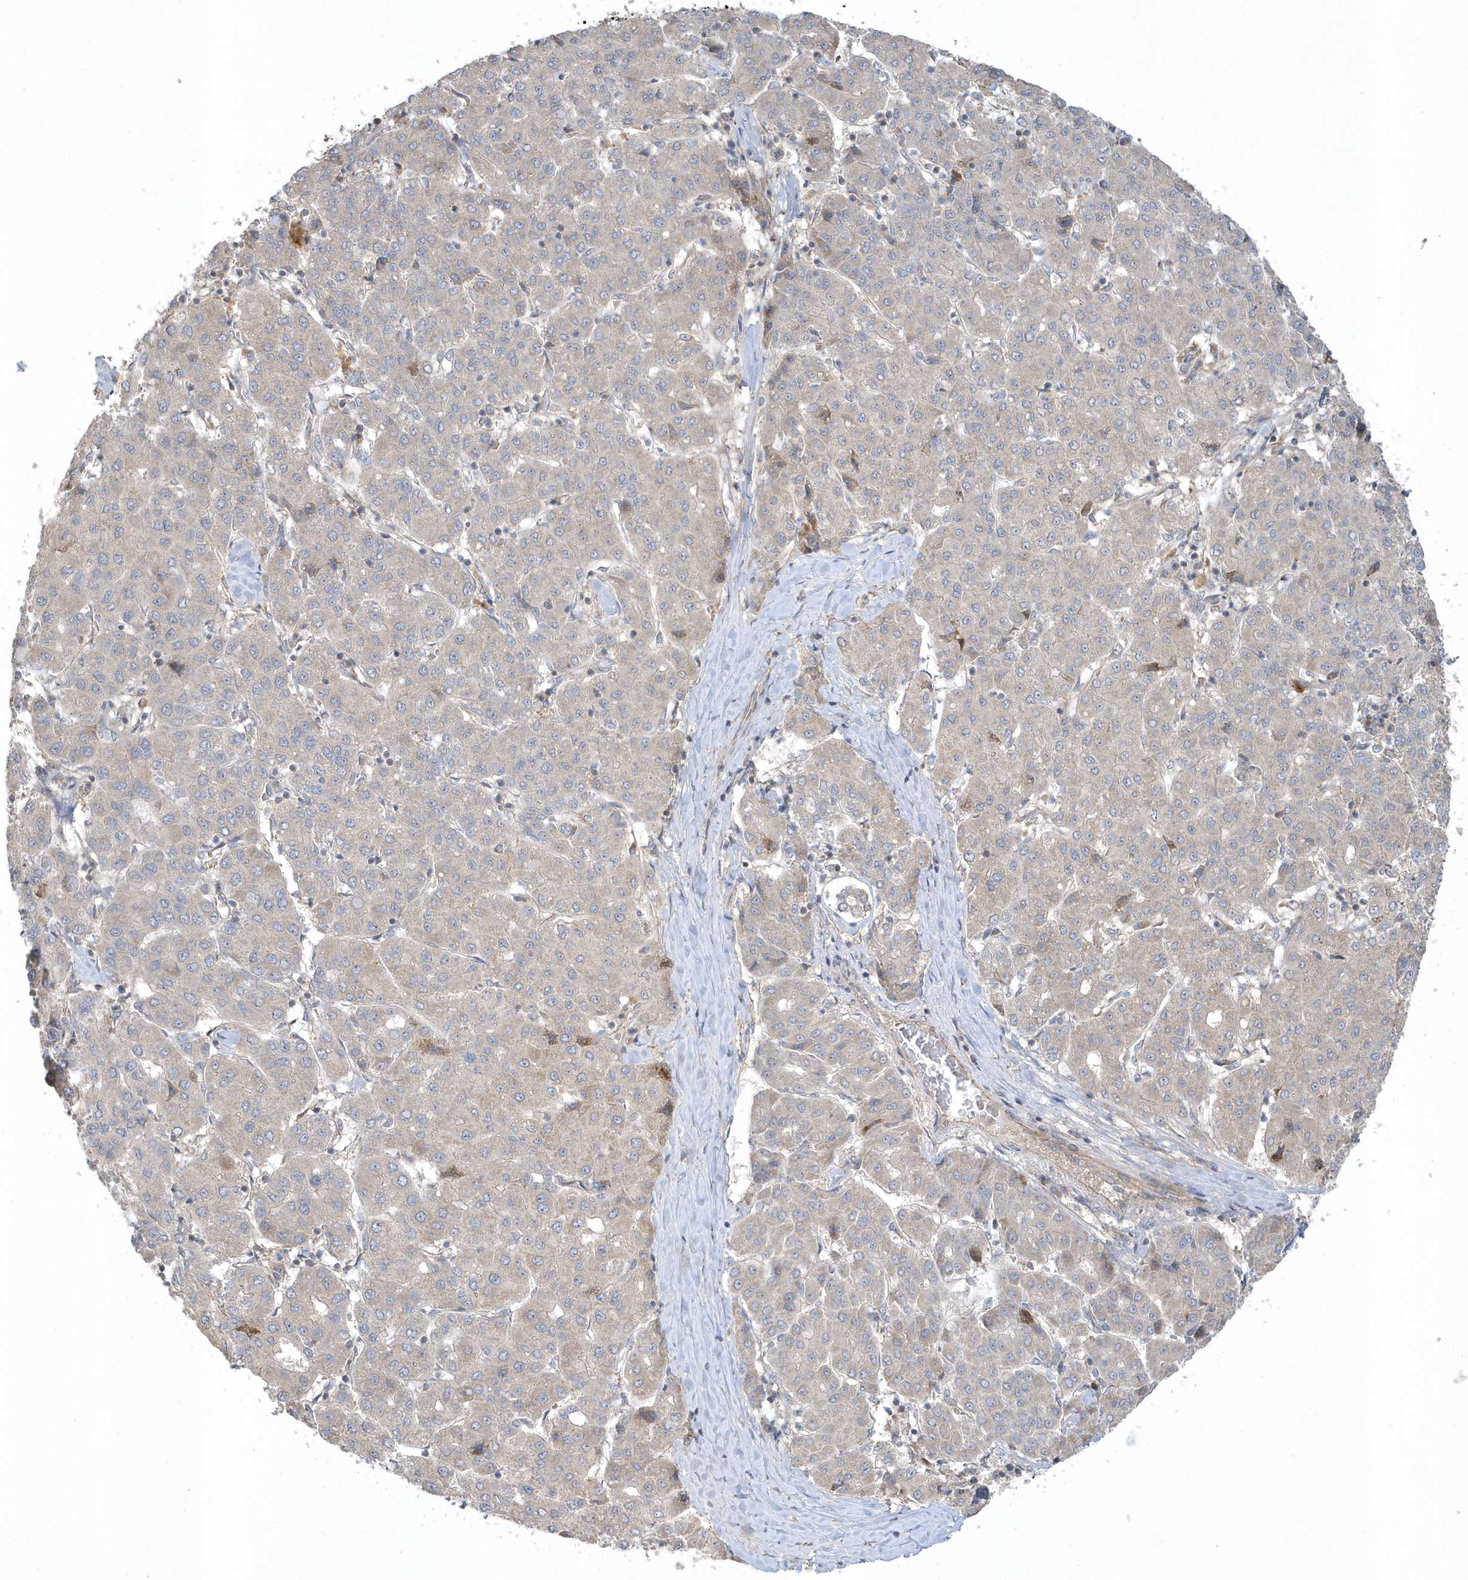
{"staining": {"intensity": "negative", "quantity": "none", "location": "none"}, "tissue": "liver cancer", "cell_type": "Tumor cells", "image_type": "cancer", "snomed": [{"axis": "morphology", "description": "Carcinoma, Hepatocellular, NOS"}, {"axis": "topography", "description": "Liver"}], "caption": "Tumor cells show no significant protein expression in liver cancer.", "gene": "THG1L", "patient": {"sex": "male", "age": 65}}